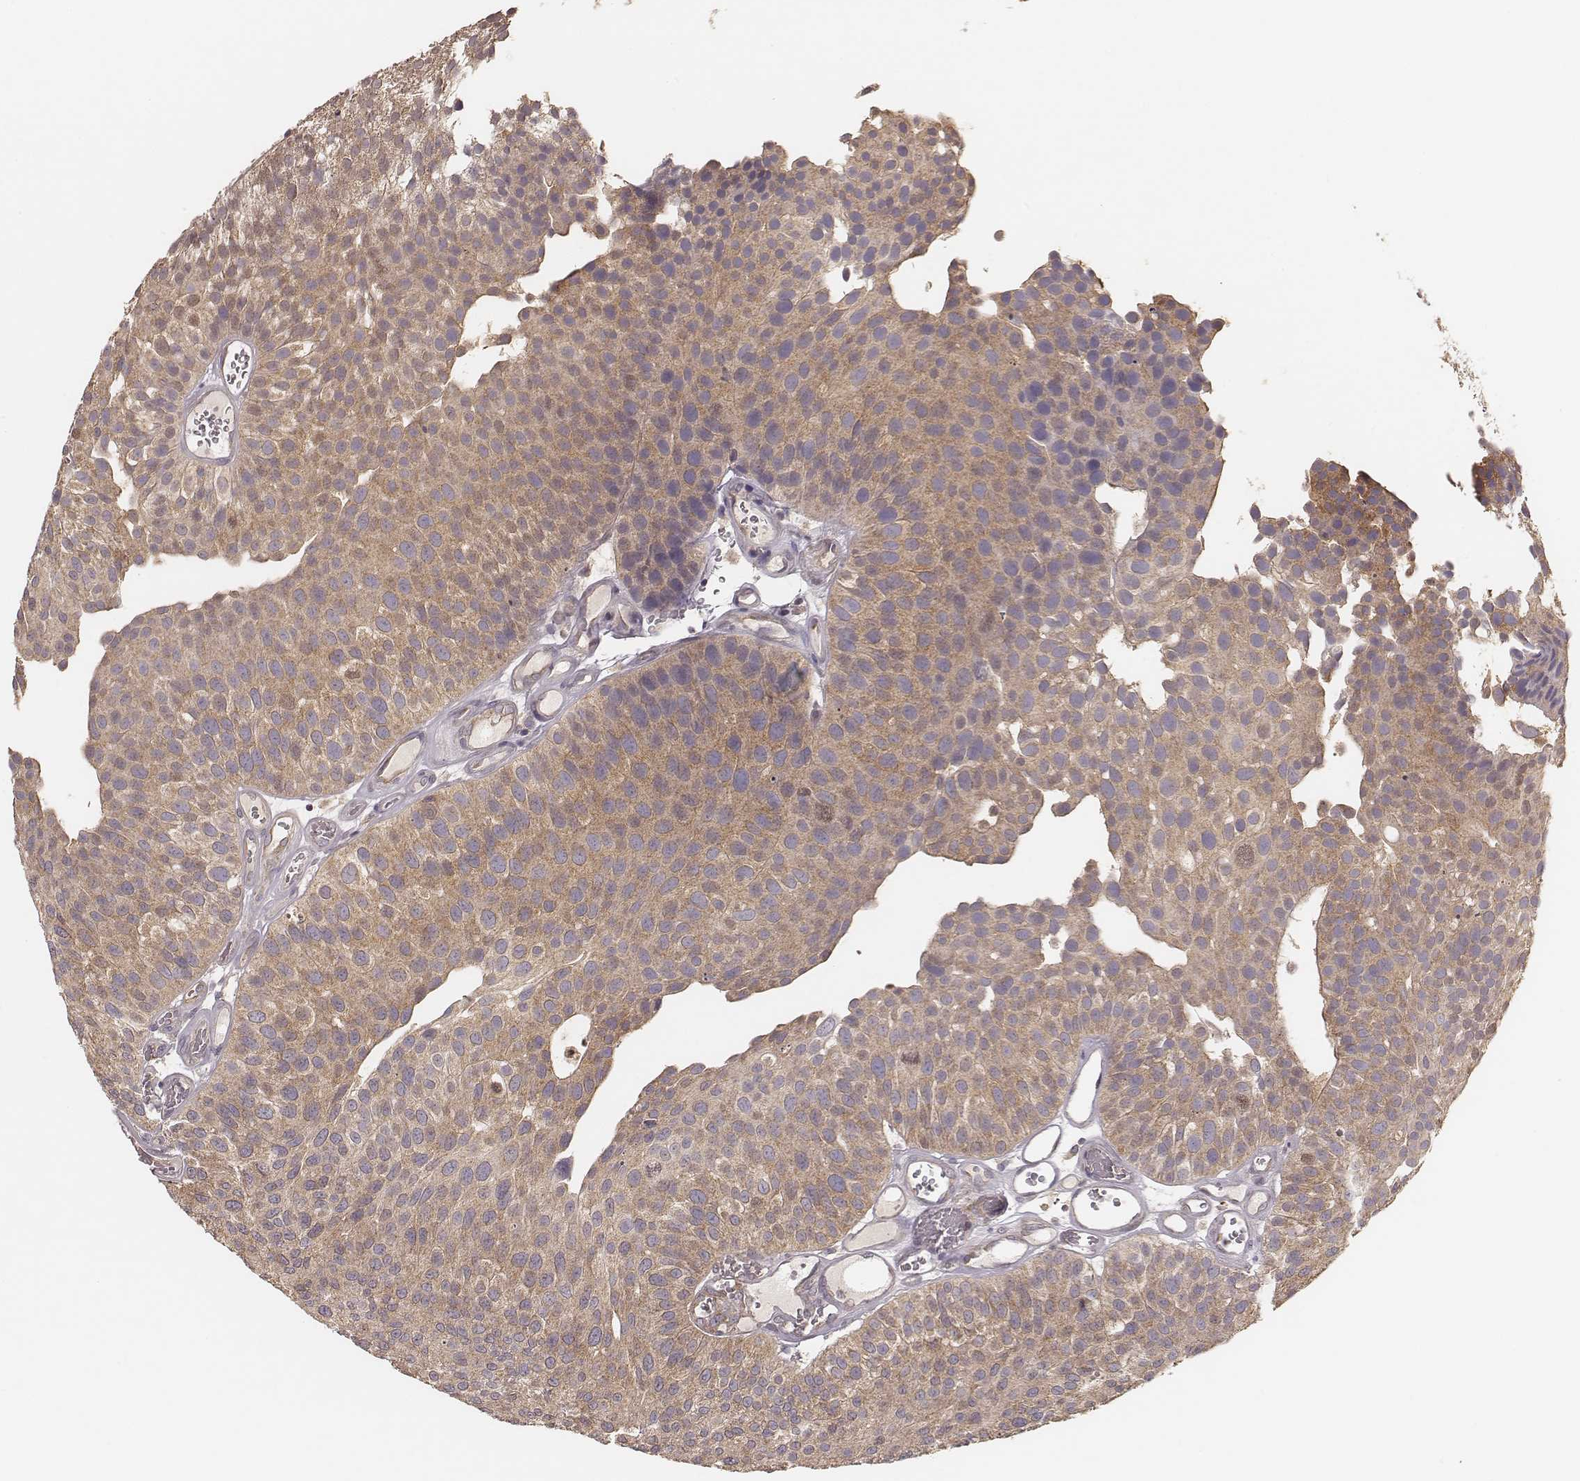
{"staining": {"intensity": "moderate", "quantity": ">75%", "location": "cytoplasmic/membranous"}, "tissue": "urothelial cancer", "cell_type": "Tumor cells", "image_type": "cancer", "snomed": [{"axis": "morphology", "description": "Urothelial carcinoma, Low grade"}, {"axis": "topography", "description": "Urinary bladder"}], "caption": "DAB (3,3'-diaminobenzidine) immunohistochemical staining of urothelial cancer shows moderate cytoplasmic/membranous protein staining in about >75% of tumor cells.", "gene": "CARS1", "patient": {"sex": "female", "age": 87}}